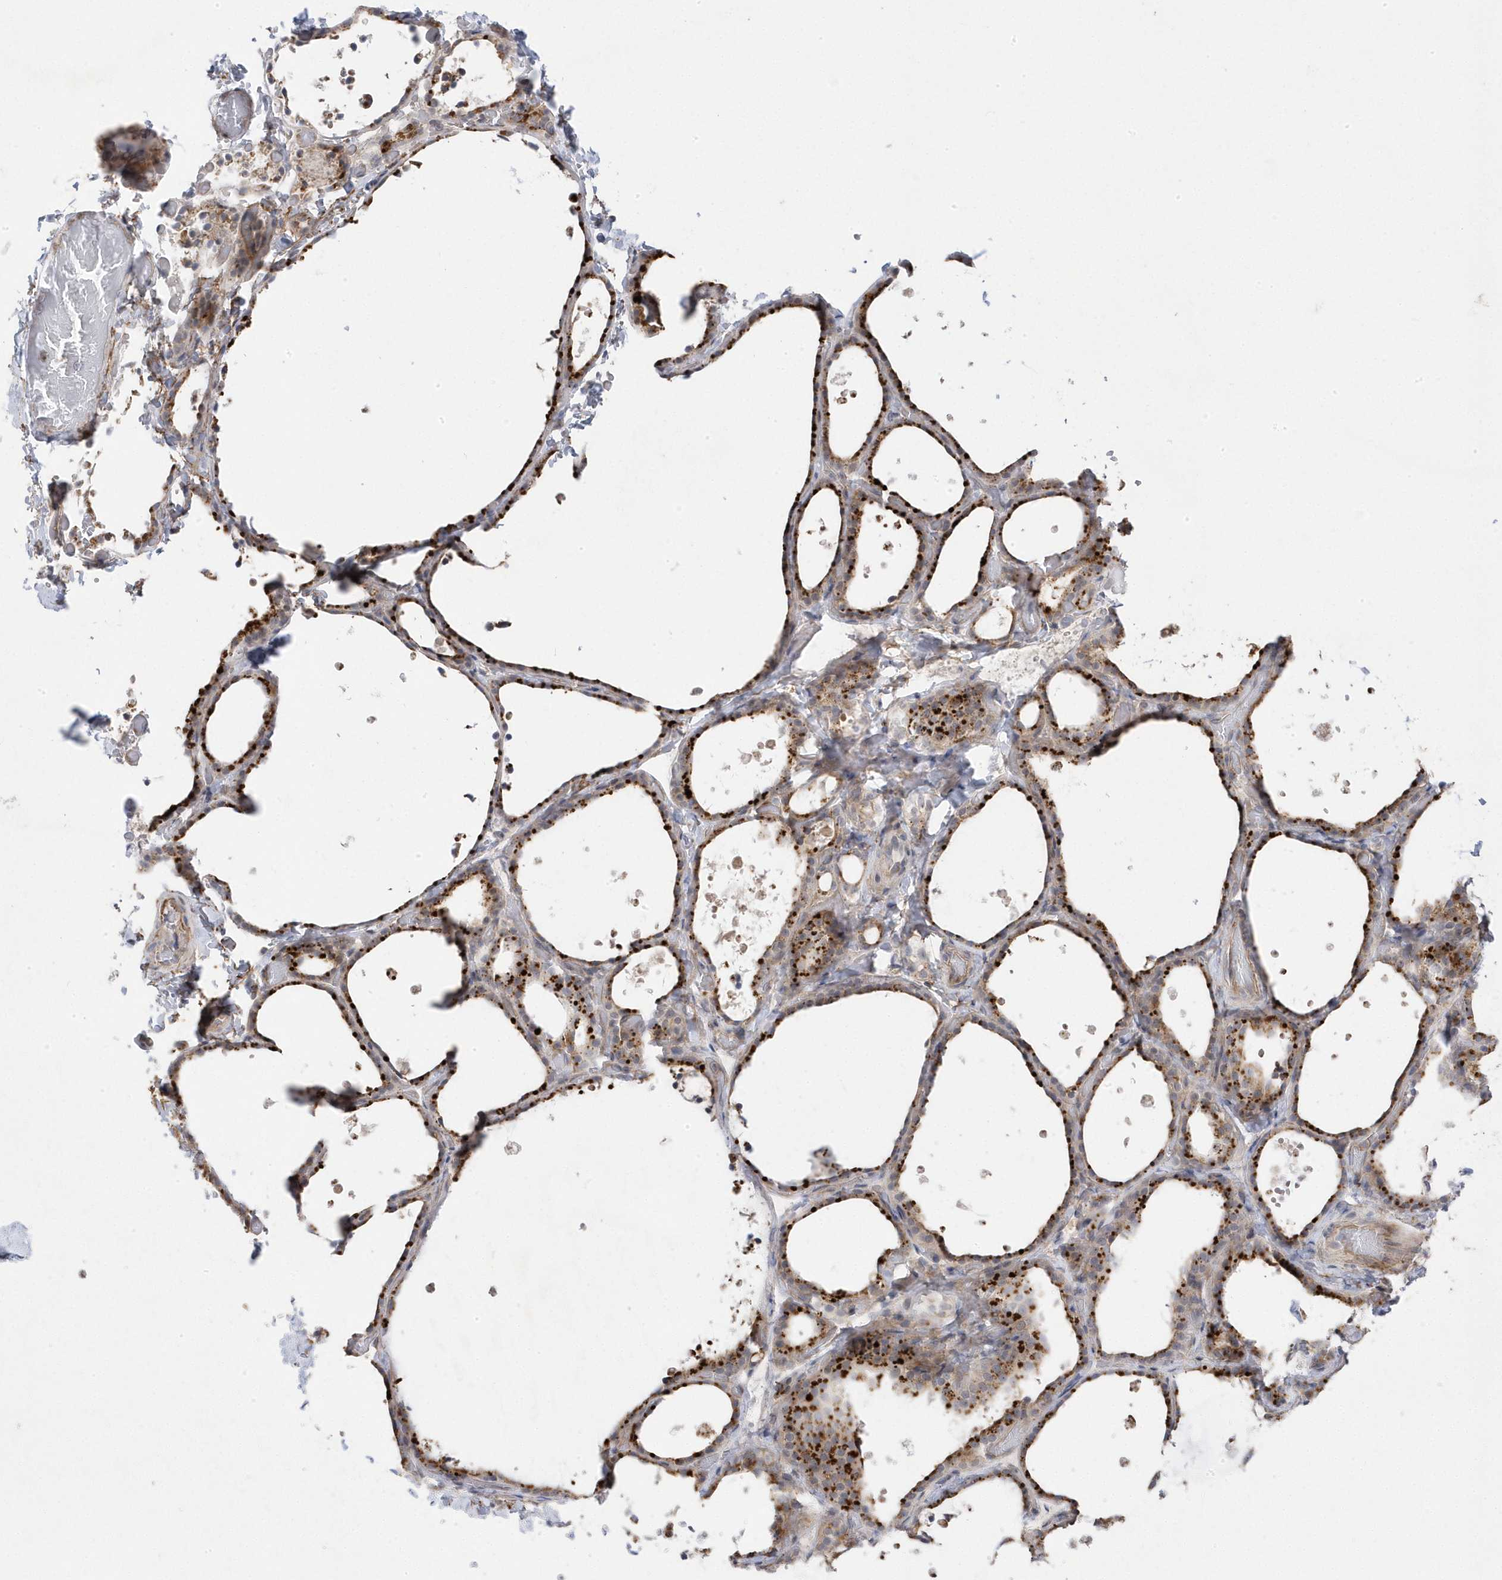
{"staining": {"intensity": "strong", "quantity": ">75%", "location": "cytoplasmic/membranous"}, "tissue": "thyroid gland", "cell_type": "Glandular cells", "image_type": "normal", "snomed": [{"axis": "morphology", "description": "Normal tissue, NOS"}, {"axis": "topography", "description": "Thyroid gland"}], "caption": "This photomicrograph shows immunohistochemistry (IHC) staining of benign human thyroid gland, with high strong cytoplasmic/membranous expression in approximately >75% of glandular cells.", "gene": "ANAPC1", "patient": {"sex": "female", "age": 44}}